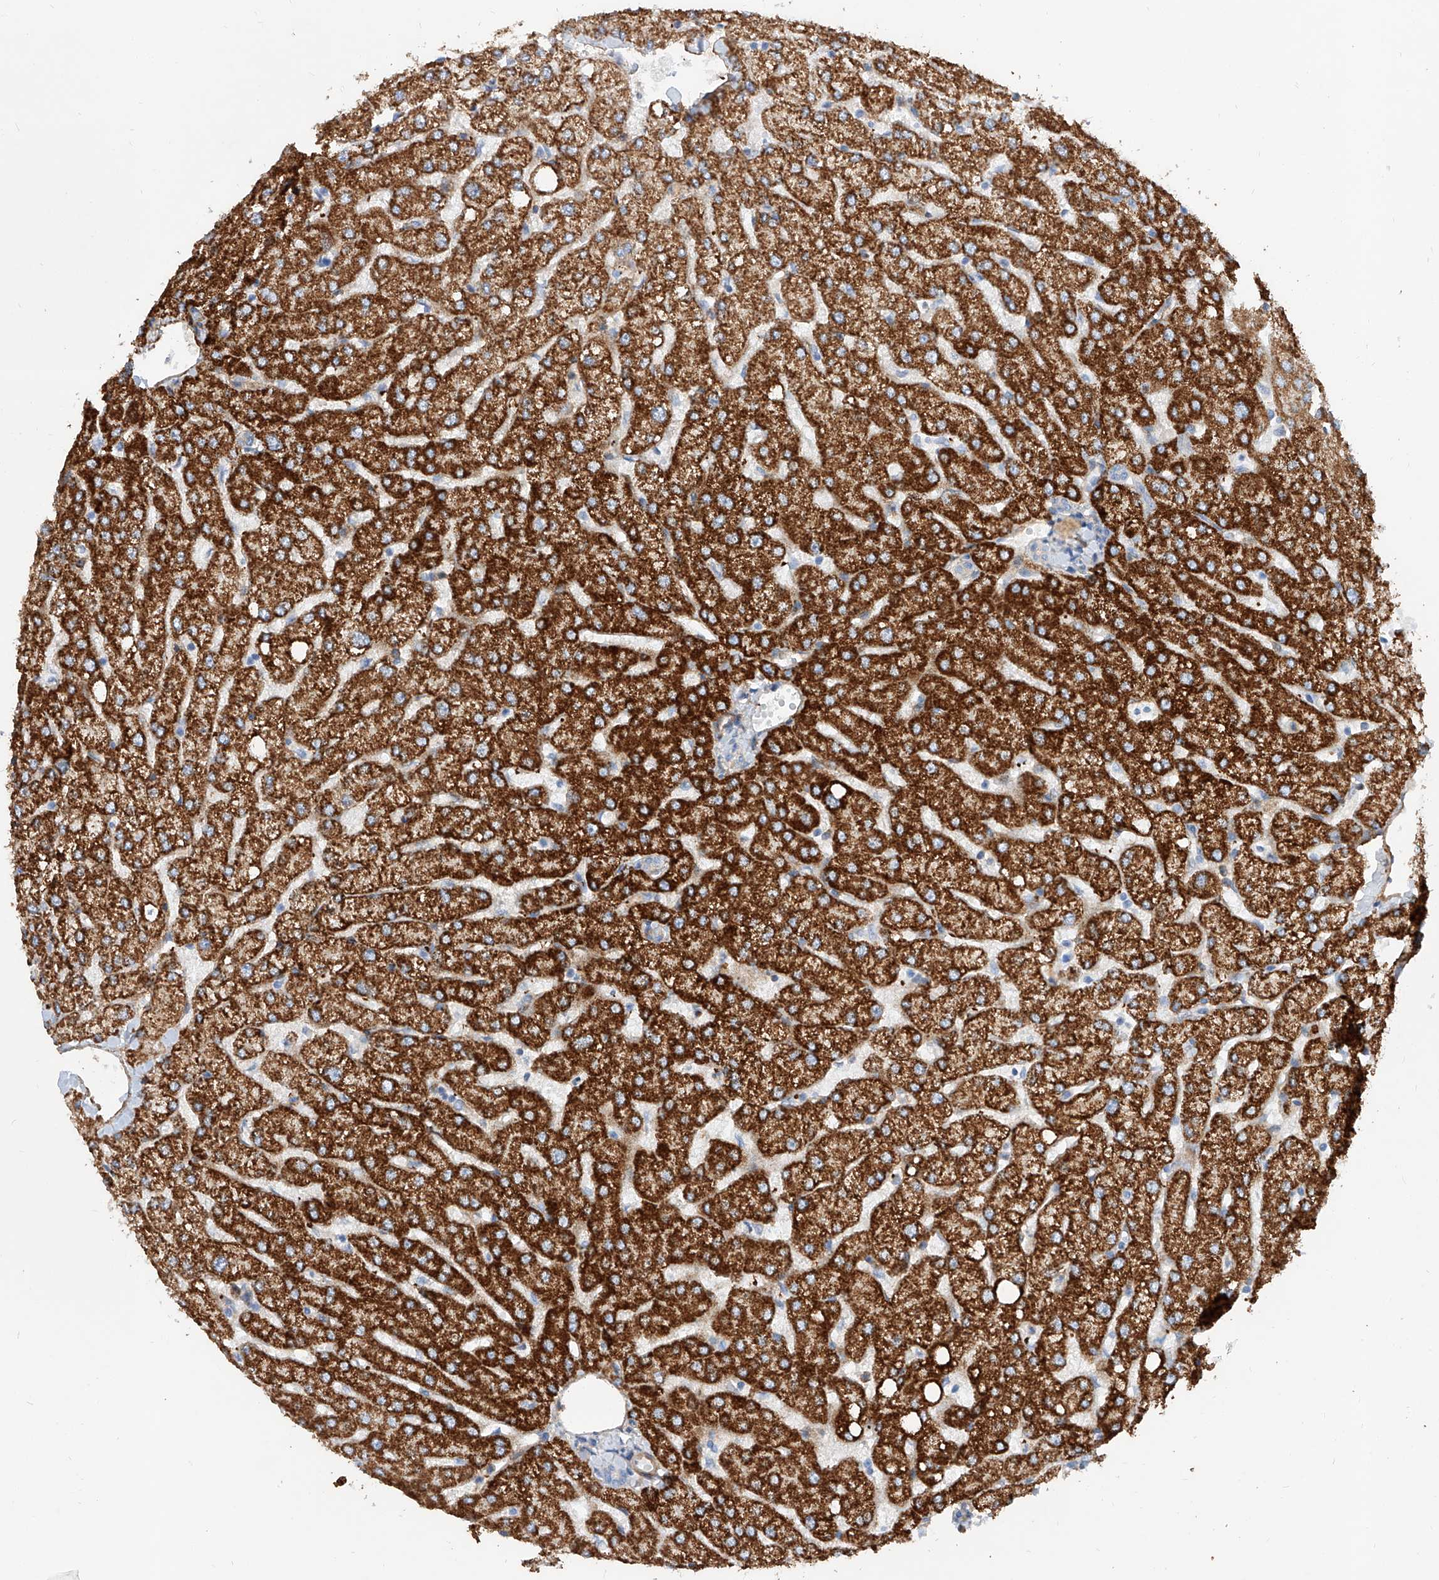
{"staining": {"intensity": "moderate", "quantity": "<25%", "location": "cytoplasmic/membranous"}, "tissue": "liver", "cell_type": "Cholangiocytes", "image_type": "normal", "snomed": [{"axis": "morphology", "description": "Normal tissue, NOS"}, {"axis": "topography", "description": "Liver"}], "caption": "An image of human liver stained for a protein displays moderate cytoplasmic/membranous brown staining in cholangiocytes. (DAB (3,3'-diaminobenzidine) IHC with brightfield microscopy, high magnification).", "gene": "TAS2R60", "patient": {"sex": "female", "age": 54}}